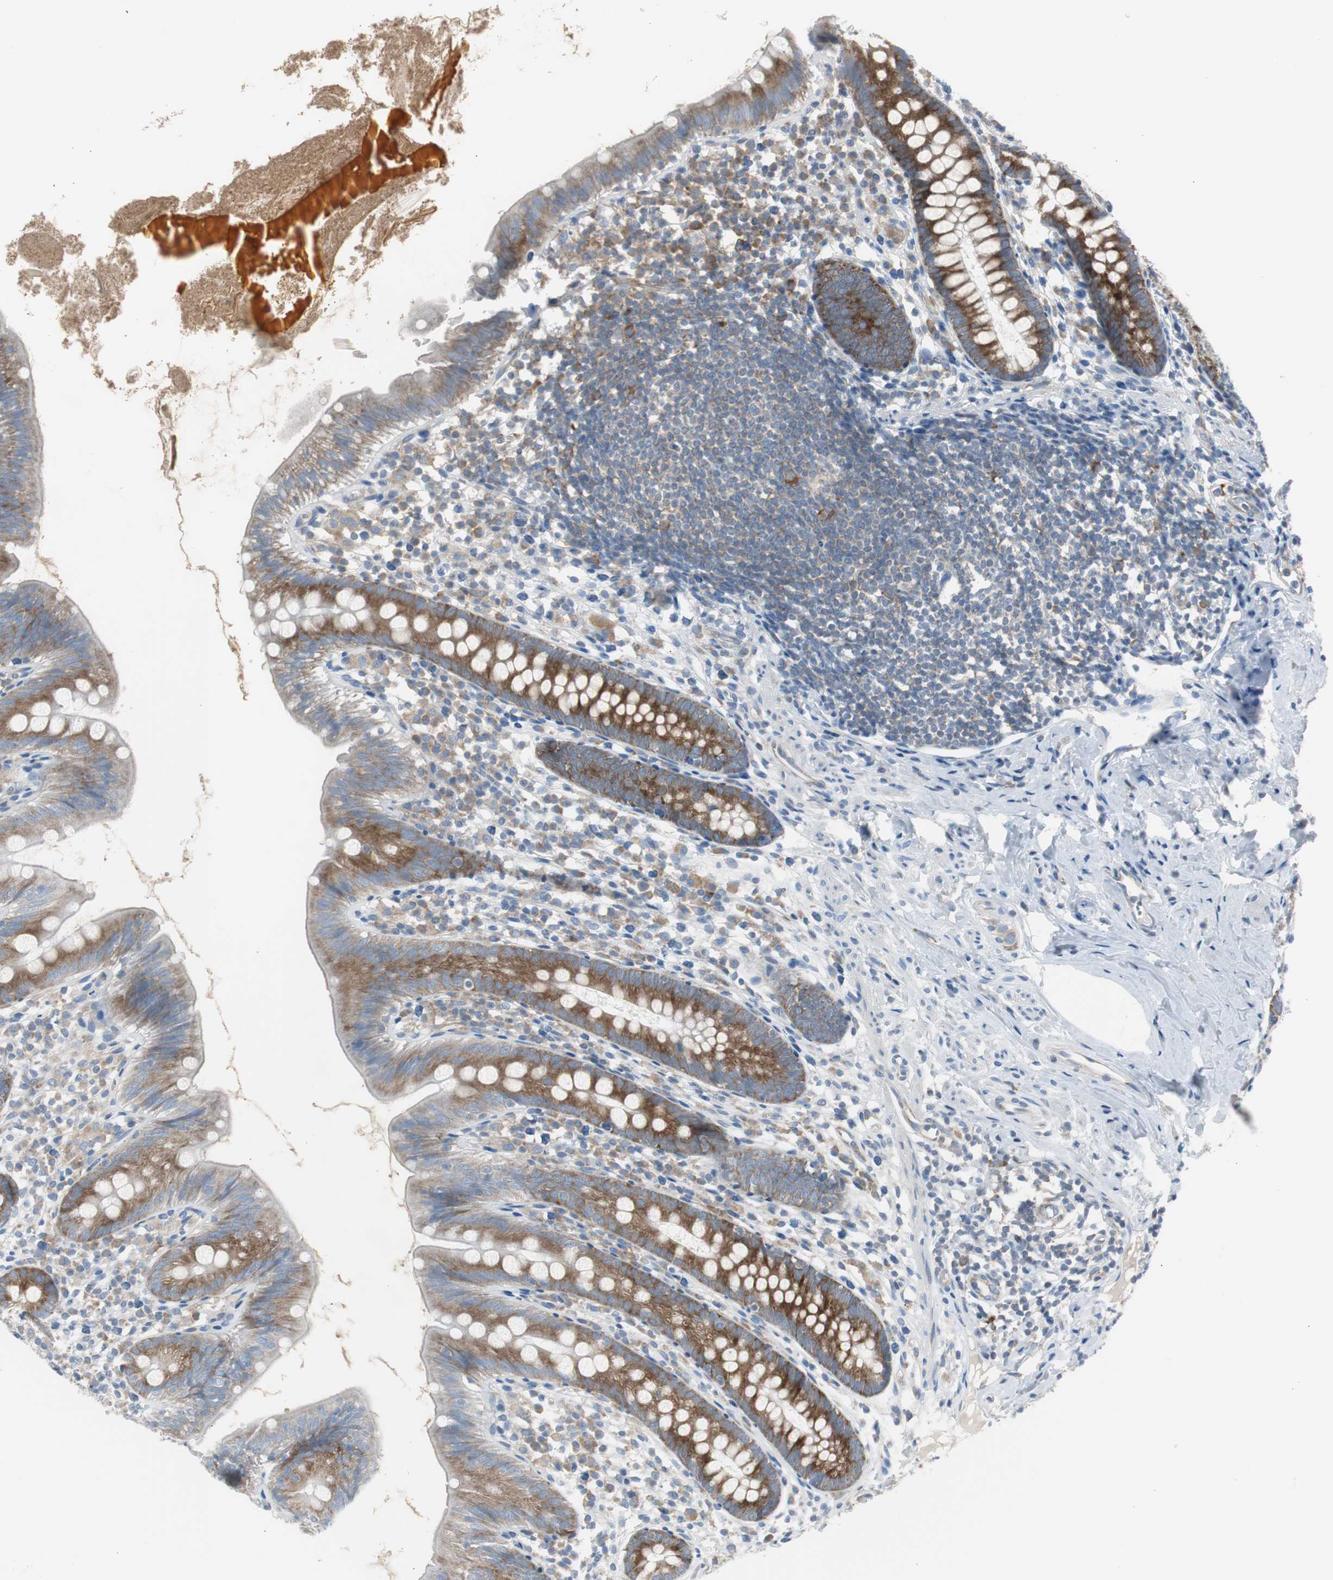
{"staining": {"intensity": "moderate", "quantity": ">75%", "location": "cytoplasmic/membranous"}, "tissue": "appendix", "cell_type": "Glandular cells", "image_type": "normal", "snomed": [{"axis": "morphology", "description": "Normal tissue, NOS"}, {"axis": "topography", "description": "Appendix"}], "caption": "The immunohistochemical stain highlights moderate cytoplasmic/membranous positivity in glandular cells of benign appendix.", "gene": "RPS12", "patient": {"sex": "male", "age": 52}}